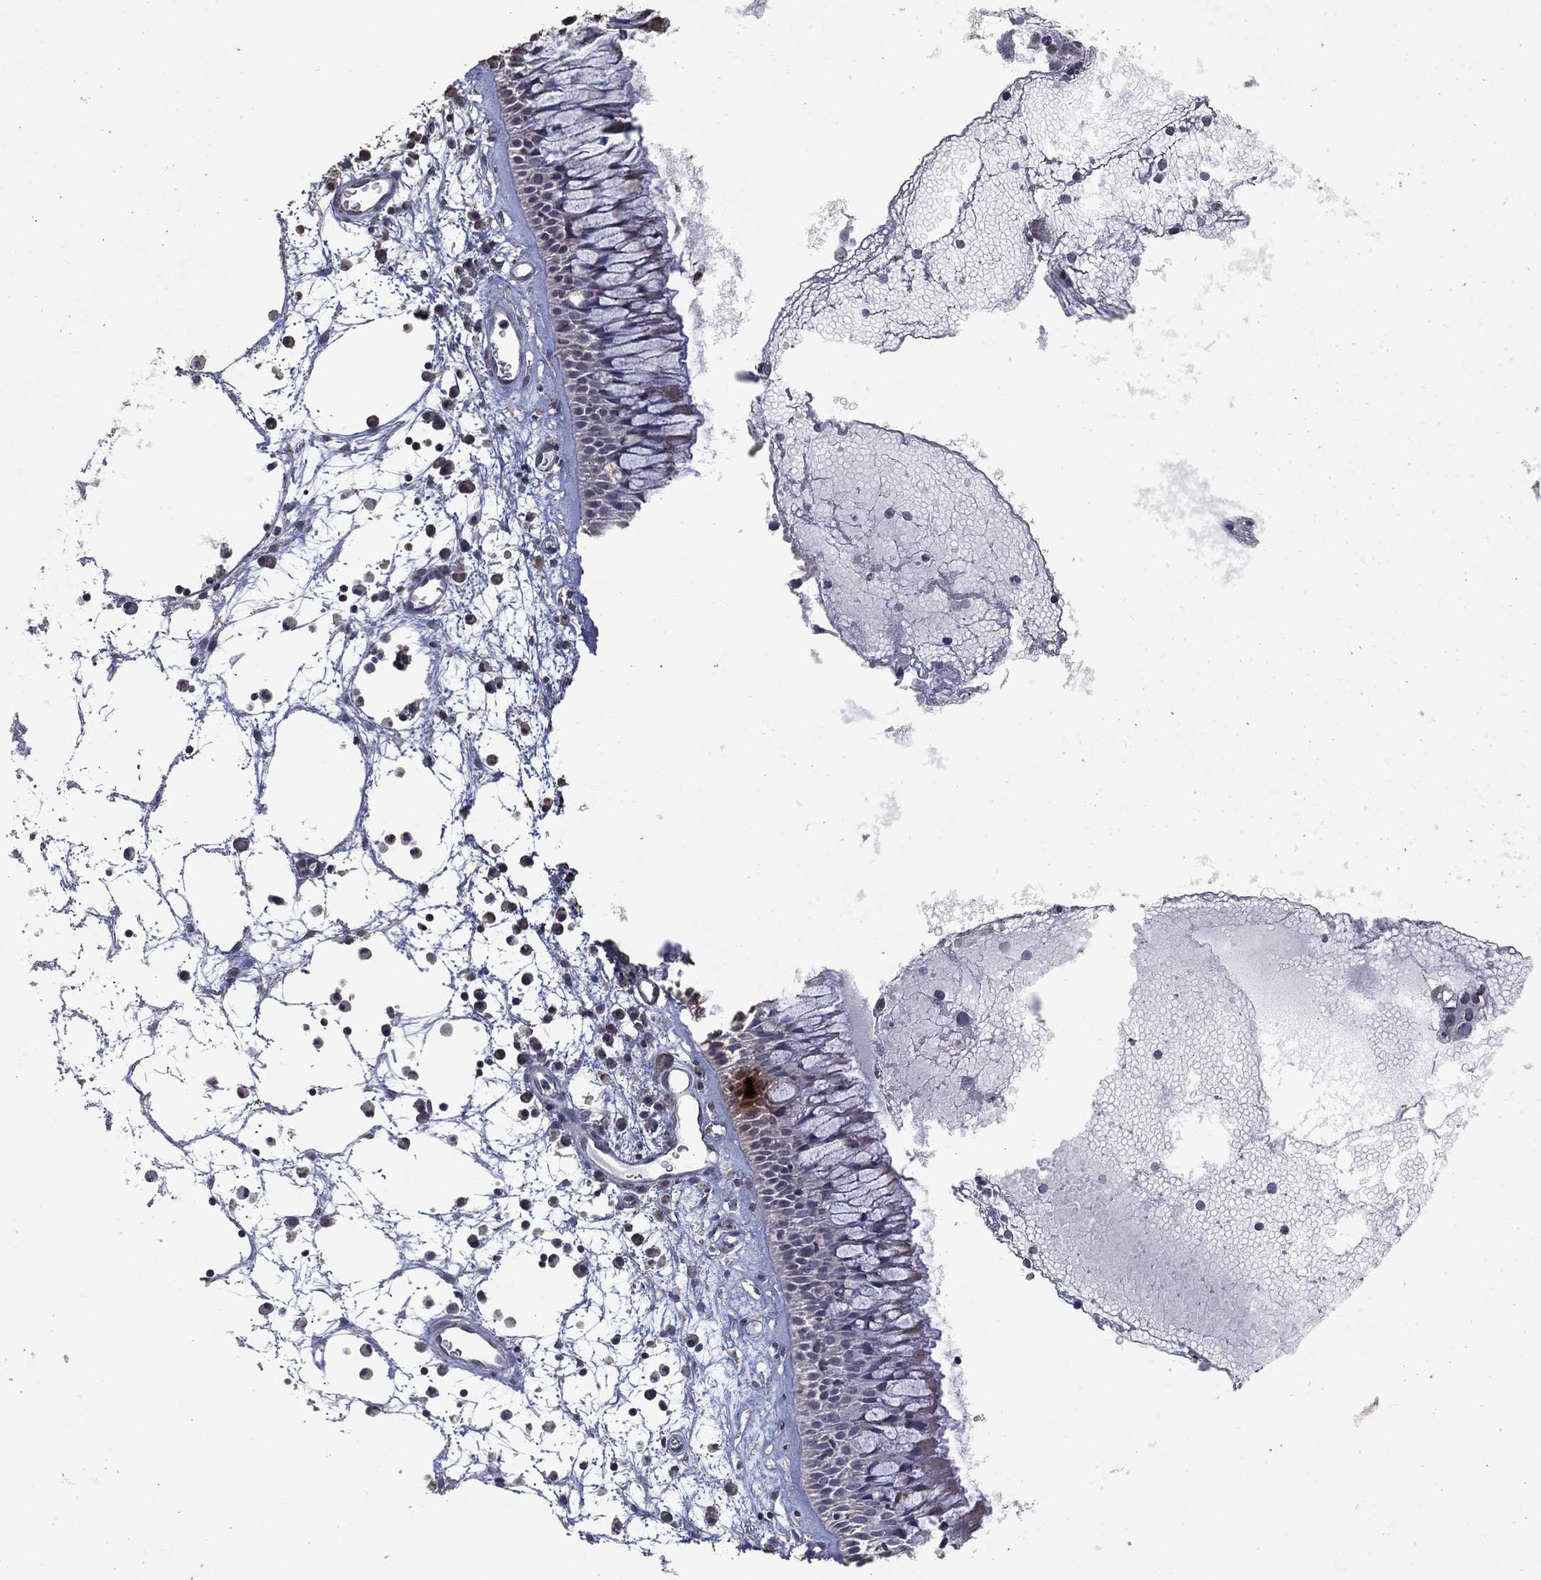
{"staining": {"intensity": "moderate", "quantity": "<25%", "location": "cytoplasmic/membranous"}, "tissue": "nasopharynx", "cell_type": "Respiratory epithelial cells", "image_type": "normal", "snomed": [{"axis": "morphology", "description": "Normal tissue, NOS"}, {"axis": "topography", "description": "Nasopharynx"}], "caption": "Human nasopharynx stained with a brown dye displays moderate cytoplasmic/membranous positive positivity in approximately <25% of respiratory epithelial cells.", "gene": "ADPRHL1", "patient": {"sex": "male", "age": 69}}